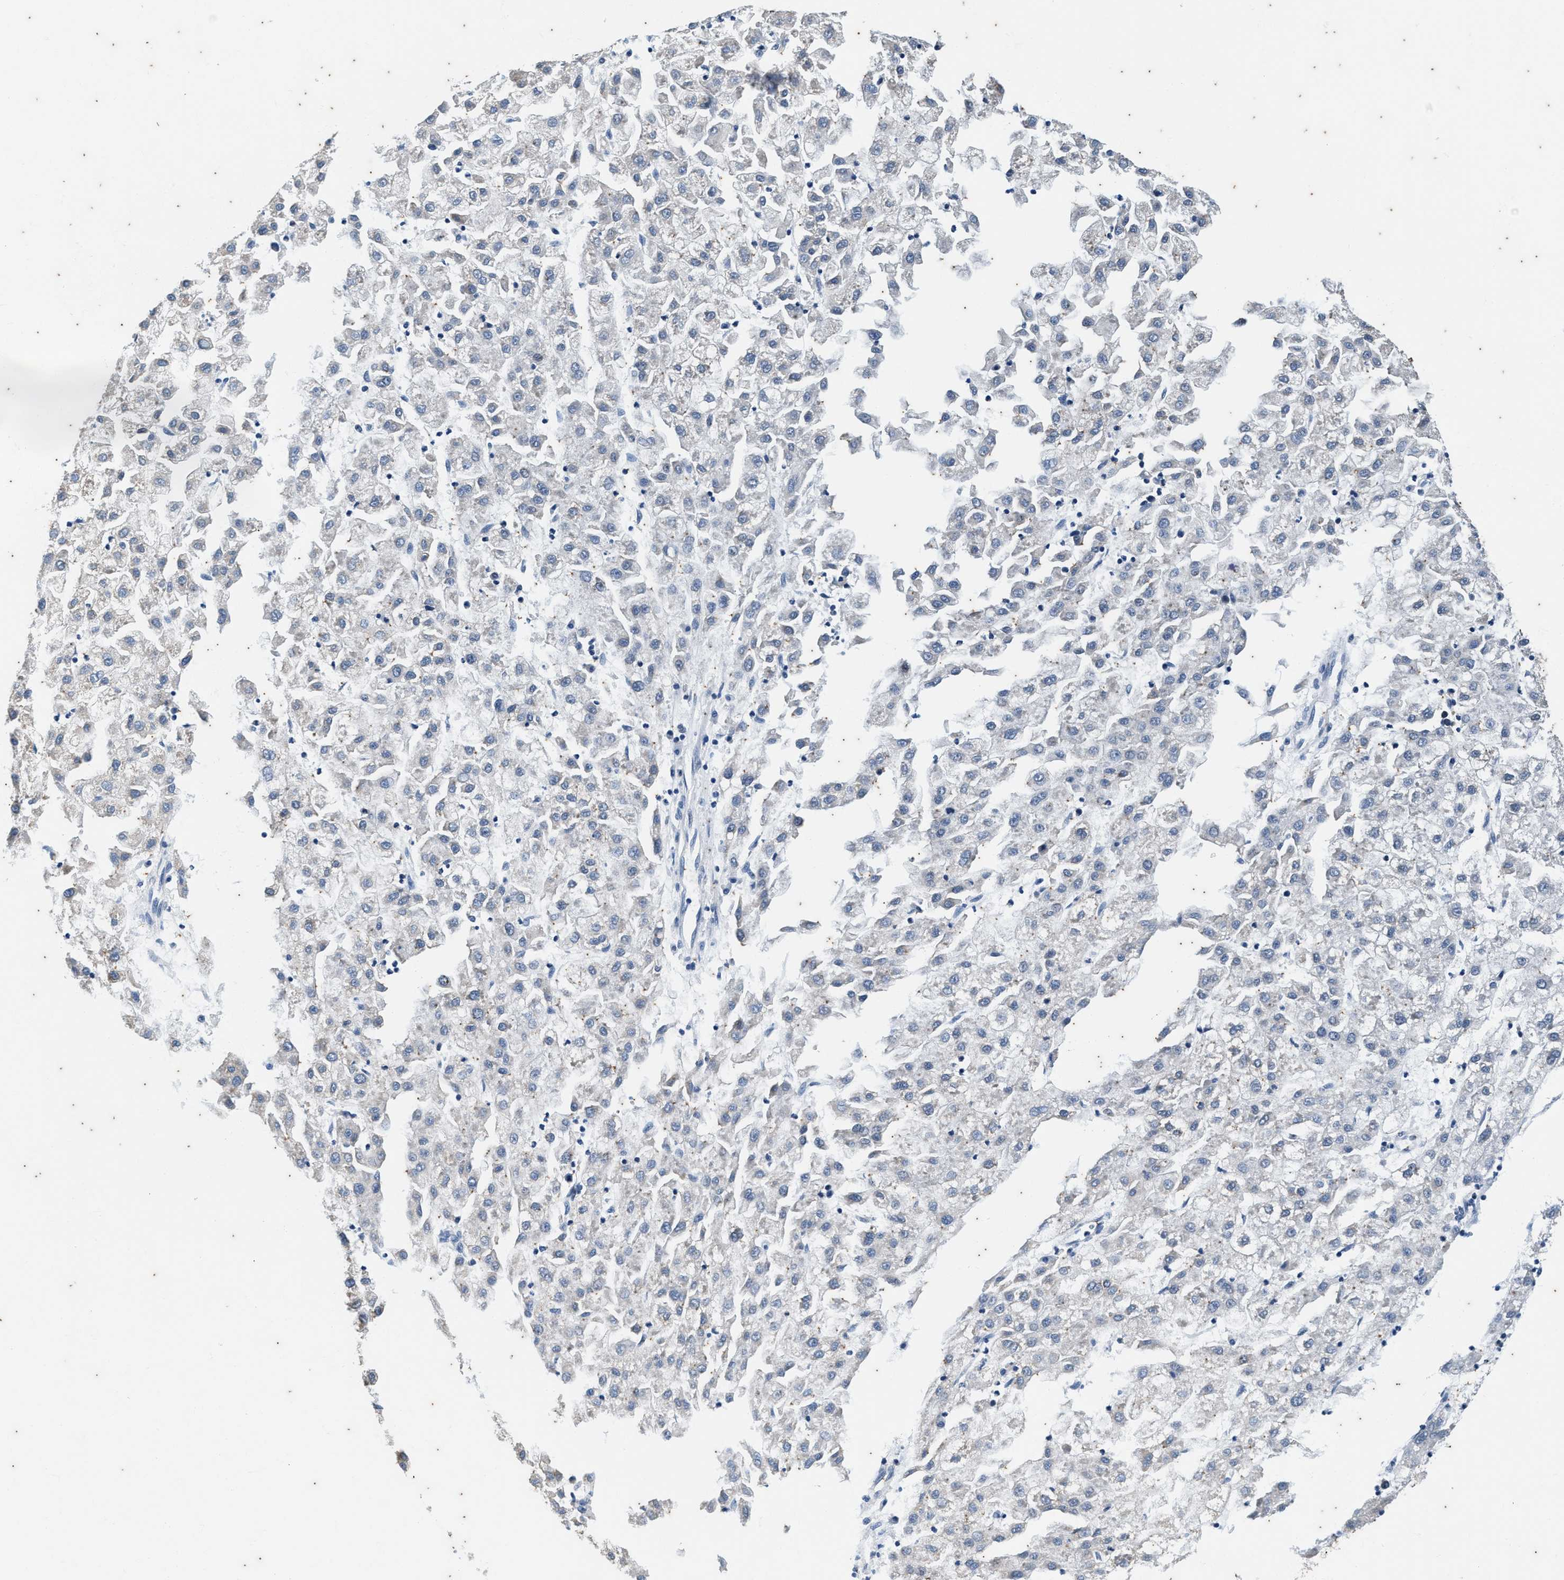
{"staining": {"intensity": "negative", "quantity": "none", "location": "none"}, "tissue": "liver cancer", "cell_type": "Tumor cells", "image_type": "cancer", "snomed": [{"axis": "morphology", "description": "Carcinoma, Hepatocellular, NOS"}, {"axis": "topography", "description": "Liver"}], "caption": "Tumor cells show no significant protein staining in liver cancer (hepatocellular carcinoma).", "gene": "COX19", "patient": {"sex": "male", "age": 72}}